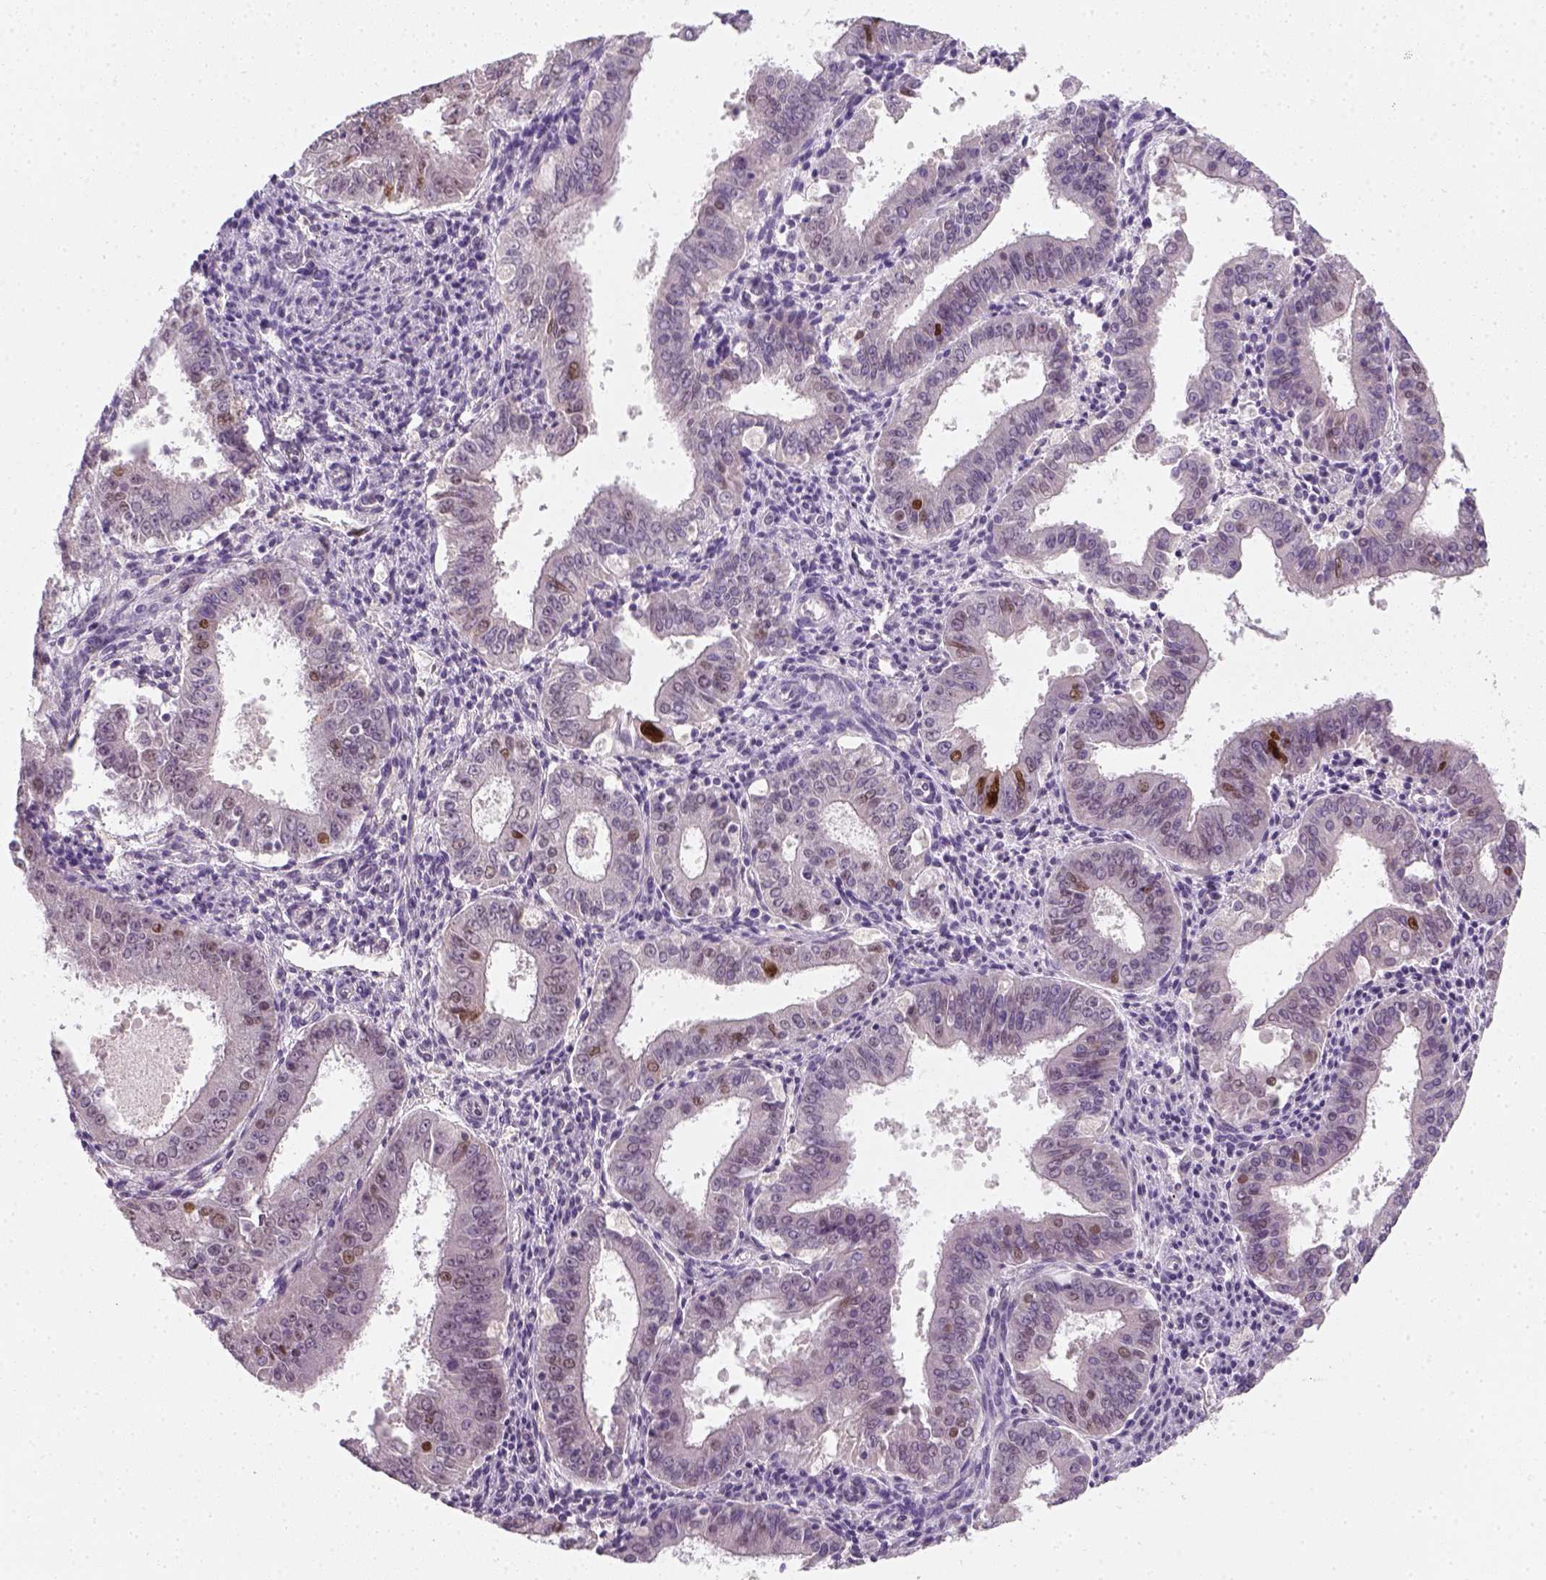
{"staining": {"intensity": "weak", "quantity": "<25%", "location": "nuclear"}, "tissue": "ovarian cancer", "cell_type": "Tumor cells", "image_type": "cancer", "snomed": [{"axis": "morphology", "description": "Carcinoma, endometroid"}, {"axis": "topography", "description": "Ovary"}], "caption": "Human ovarian cancer stained for a protein using immunohistochemistry displays no expression in tumor cells.", "gene": "TP53", "patient": {"sex": "female", "age": 42}}